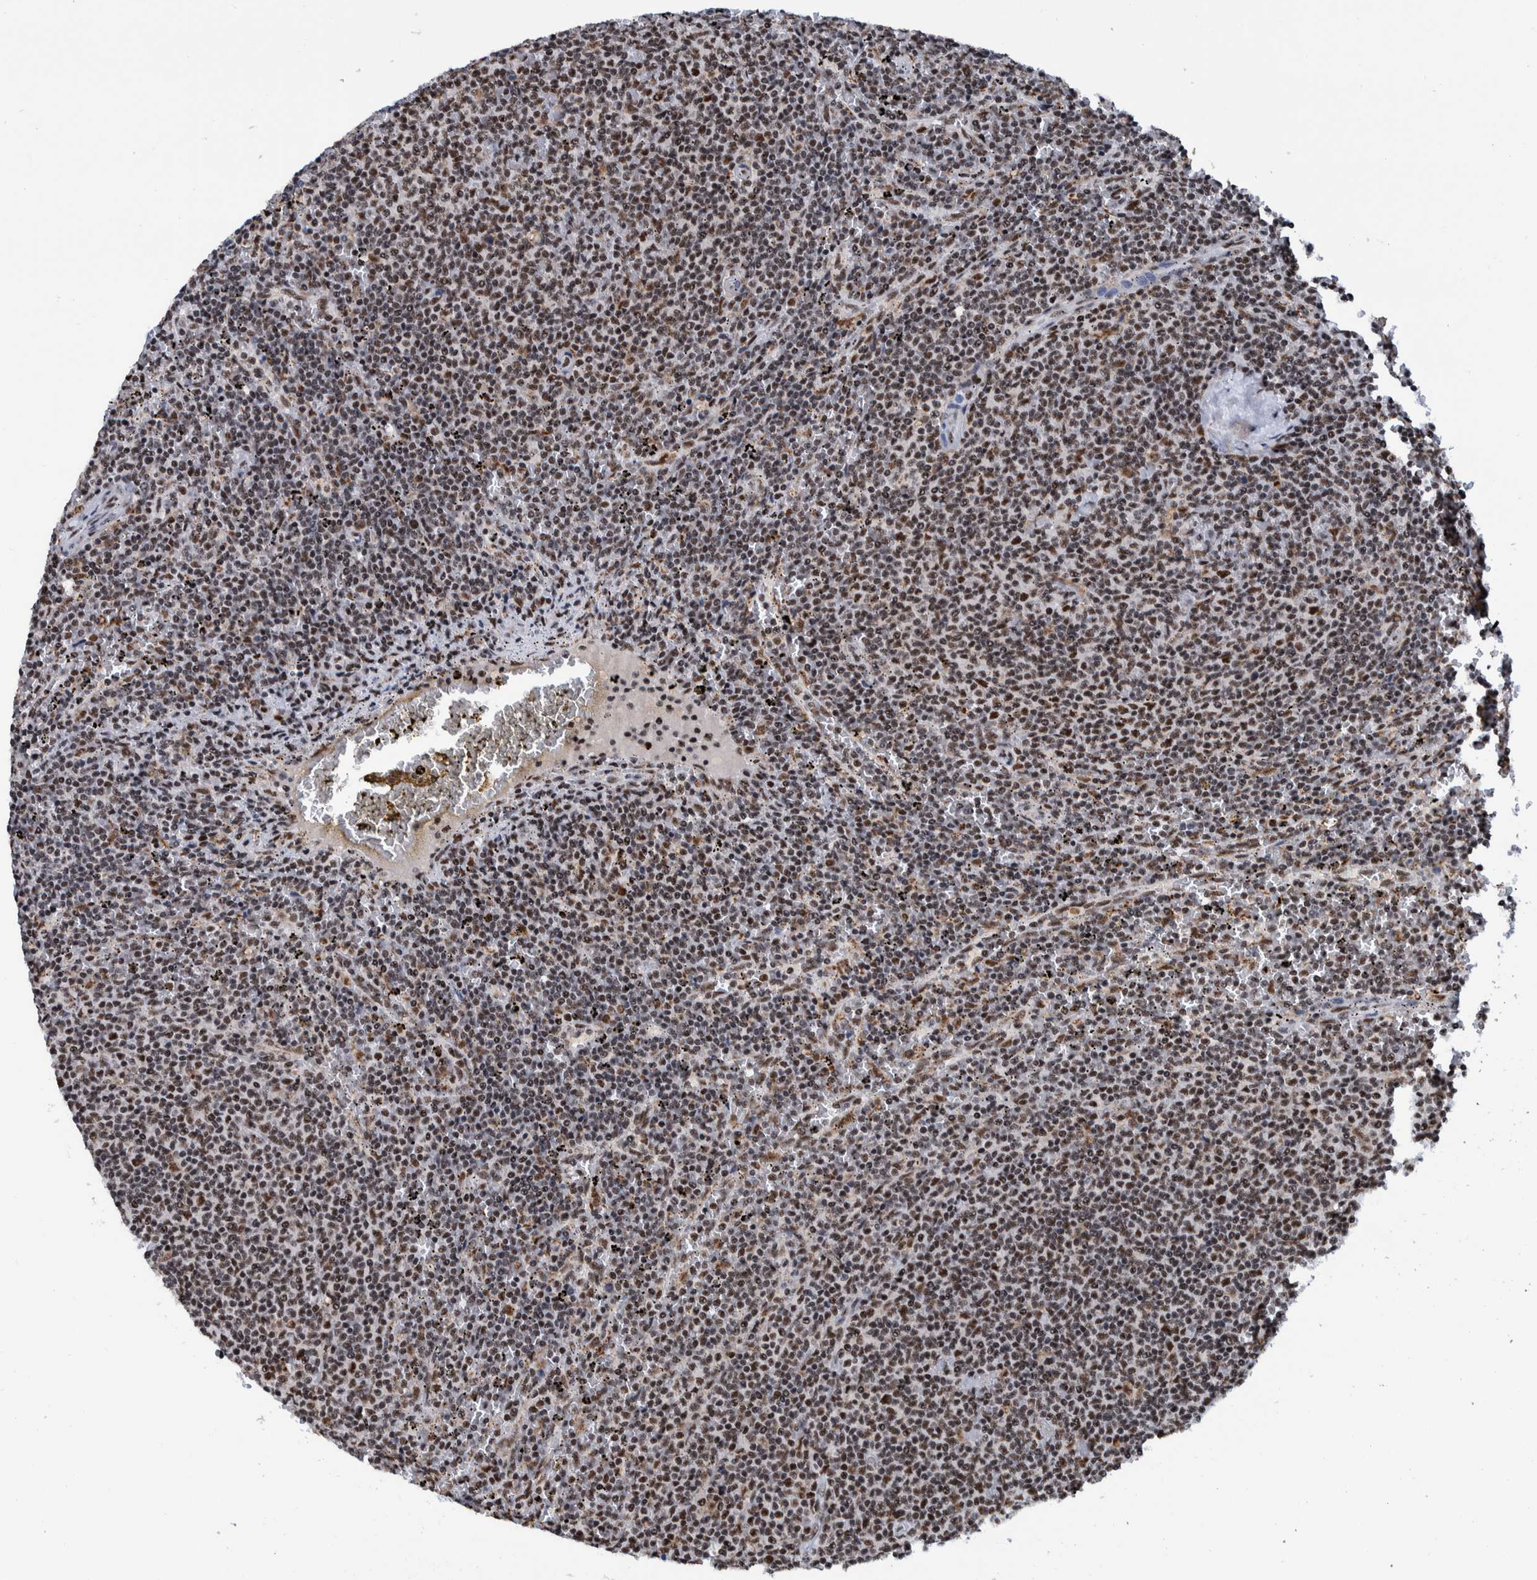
{"staining": {"intensity": "moderate", "quantity": ">75%", "location": "nuclear"}, "tissue": "lymphoma", "cell_type": "Tumor cells", "image_type": "cancer", "snomed": [{"axis": "morphology", "description": "Malignant lymphoma, non-Hodgkin's type, Low grade"}, {"axis": "topography", "description": "Spleen"}], "caption": "A medium amount of moderate nuclear staining is present in about >75% of tumor cells in lymphoma tissue.", "gene": "EFTUD2", "patient": {"sex": "female", "age": 50}}